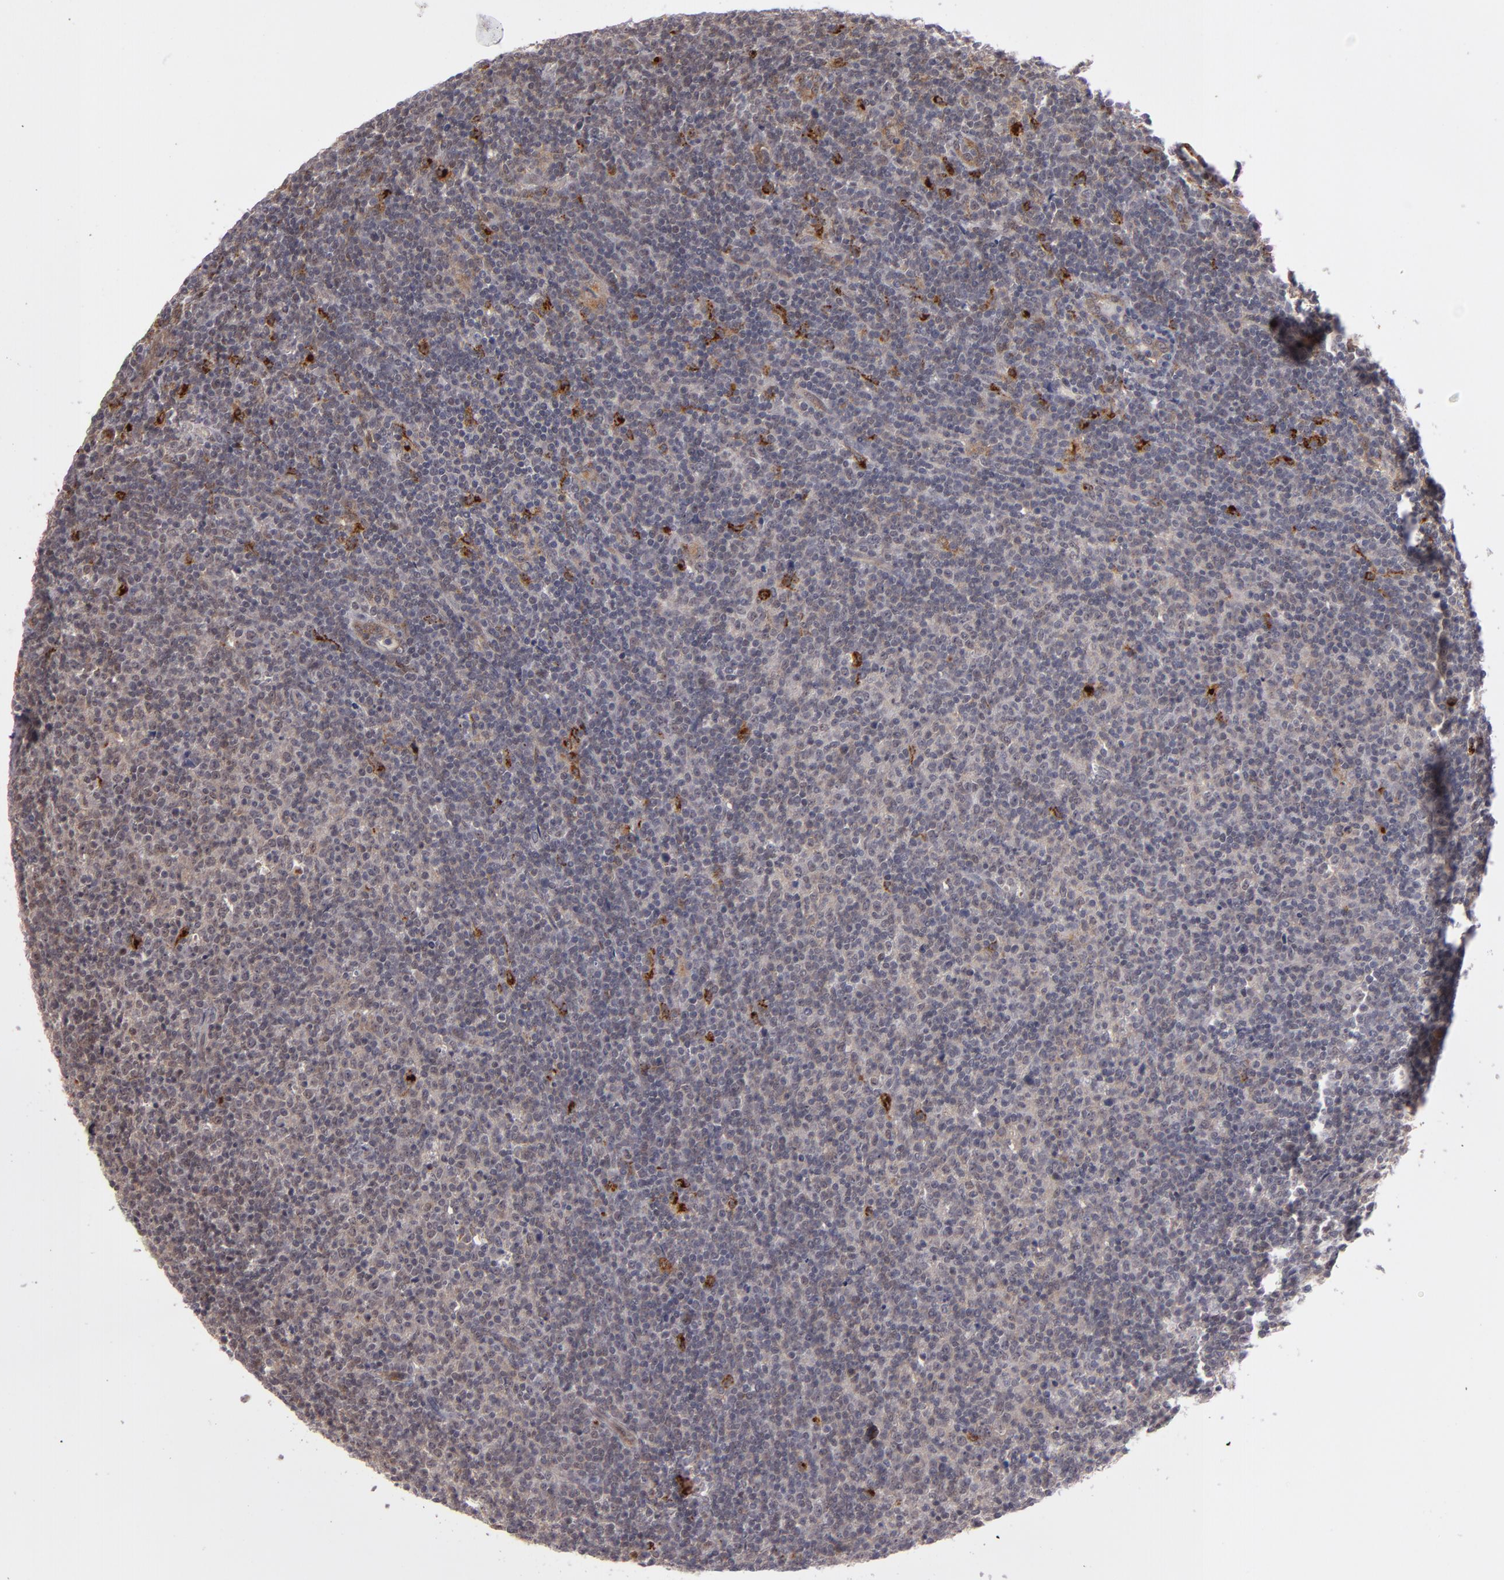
{"staining": {"intensity": "strong", "quantity": "<25%", "location": "cytoplasmic/membranous"}, "tissue": "lymphoma", "cell_type": "Tumor cells", "image_type": "cancer", "snomed": [{"axis": "morphology", "description": "Malignant lymphoma, non-Hodgkin's type, Low grade"}, {"axis": "topography", "description": "Lymph node"}], "caption": "Tumor cells show strong cytoplasmic/membranous positivity in approximately <25% of cells in malignant lymphoma, non-Hodgkin's type (low-grade).", "gene": "STX3", "patient": {"sex": "male", "age": 70}}